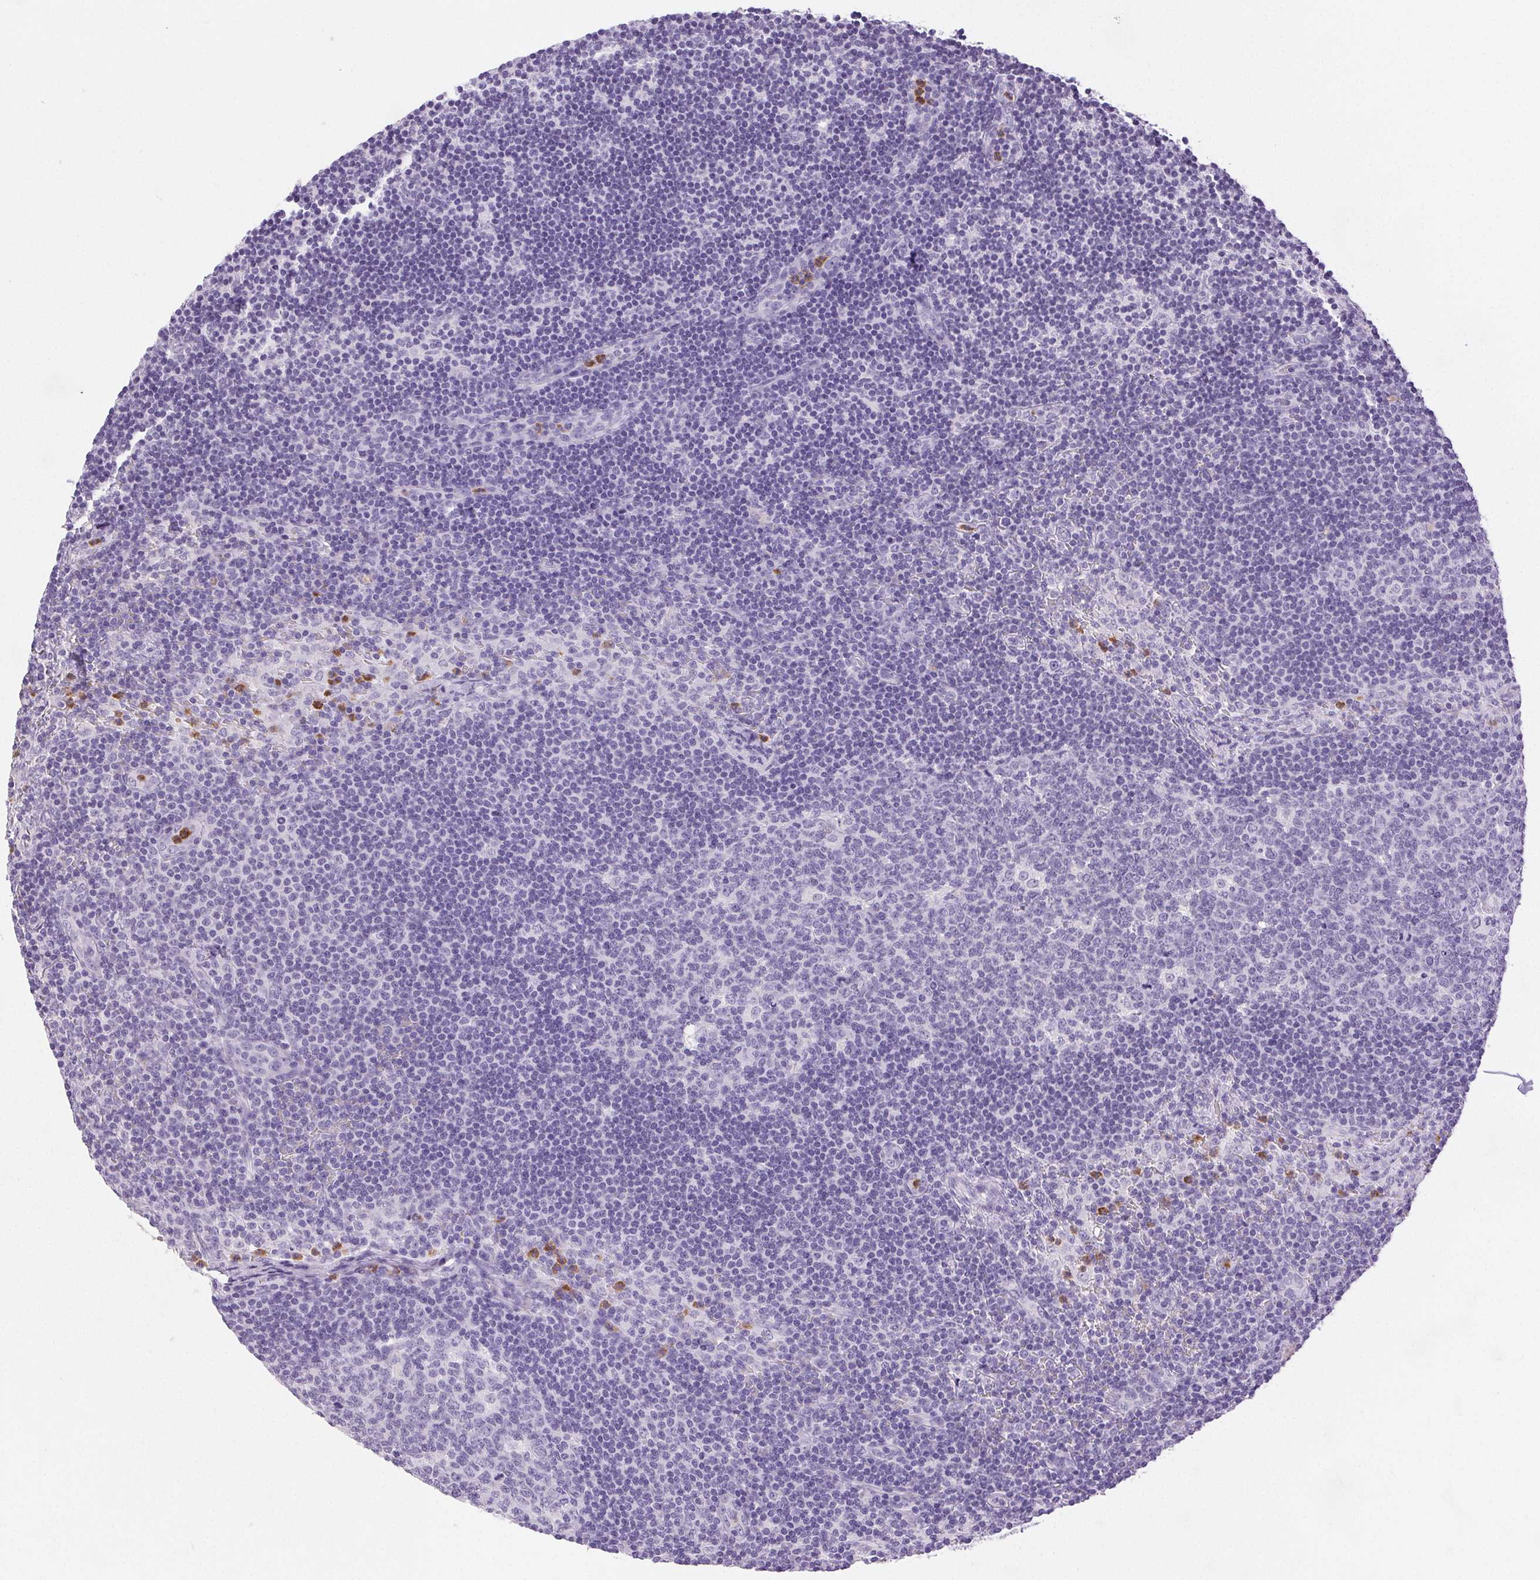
{"staining": {"intensity": "negative", "quantity": "none", "location": "none"}, "tissue": "lymph node", "cell_type": "Germinal center cells", "image_type": "normal", "snomed": [{"axis": "morphology", "description": "Normal tissue, NOS"}, {"axis": "topography", "description": "Lymph node"}], "caption": "The photomicrograph shows no staining of germinal center cells in benign lymph node.", "gene": "EMX2", "patient": {"sex": "female", "age": 41}}